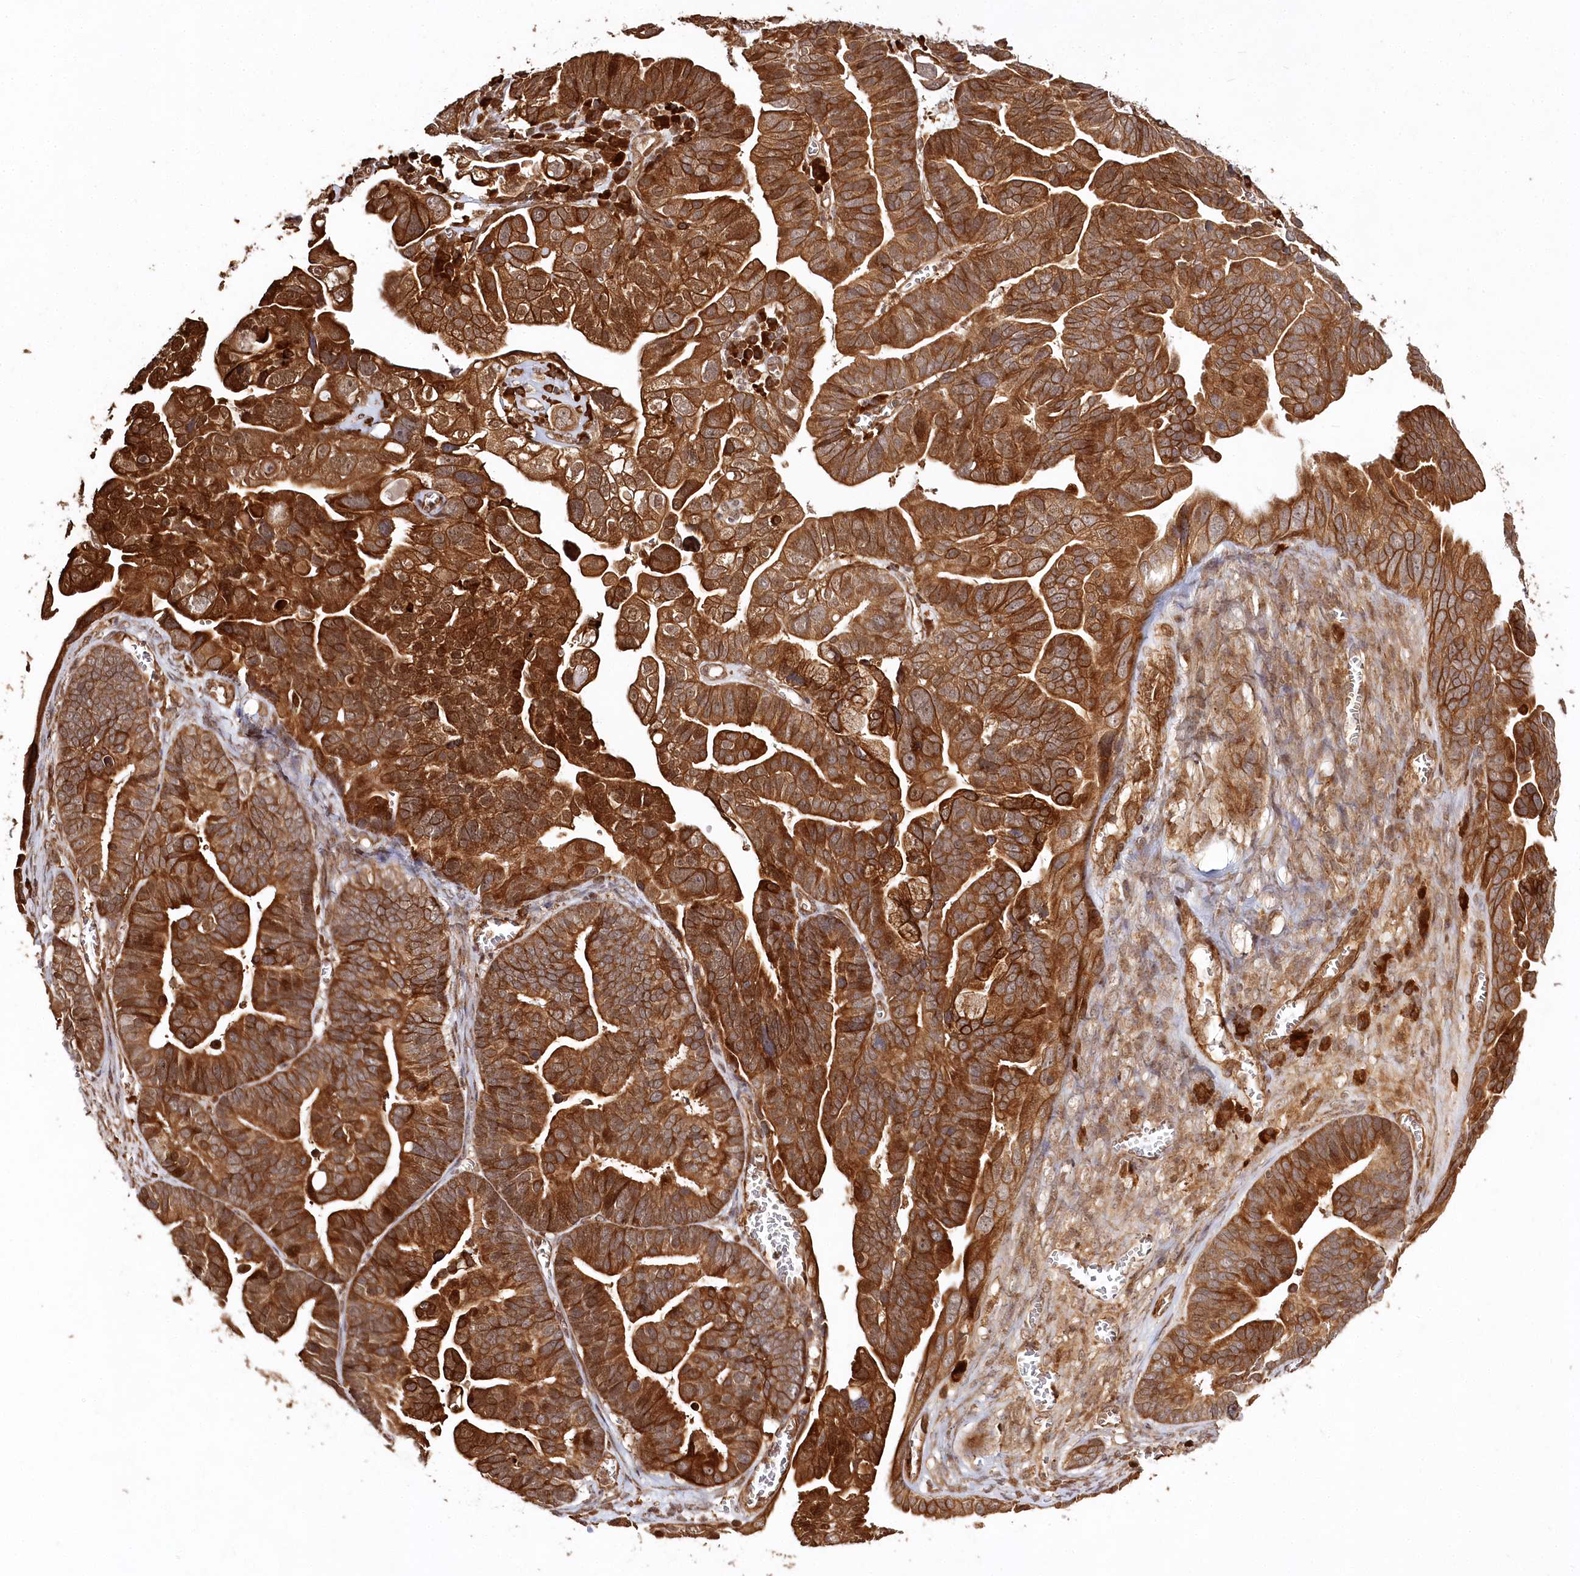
{"staining": {"intensity": "strong", "quantity": ">75%", "location": "cytoplasmic/membranous"}, "tissue": "ovarian cancer", "cell_type": "Tumor cells", "image_type": "cancer", "snomed": [{"axis": "morphology", "description": "Cystadenocarcinoma, serous, NOS"}, {"axis": "topography", "description": "Ovary"}], "caption": "Immunohistochemistry histopathology image of human serous cystadenocarcinoma (ovarian) stained for a protein (brown), which reveals high levels of strong cytoplasmic/membranous staining in approximately >75% of tumor cells.", "gene": "ULK2", "patient": {"sex": "female", "age": 56}}